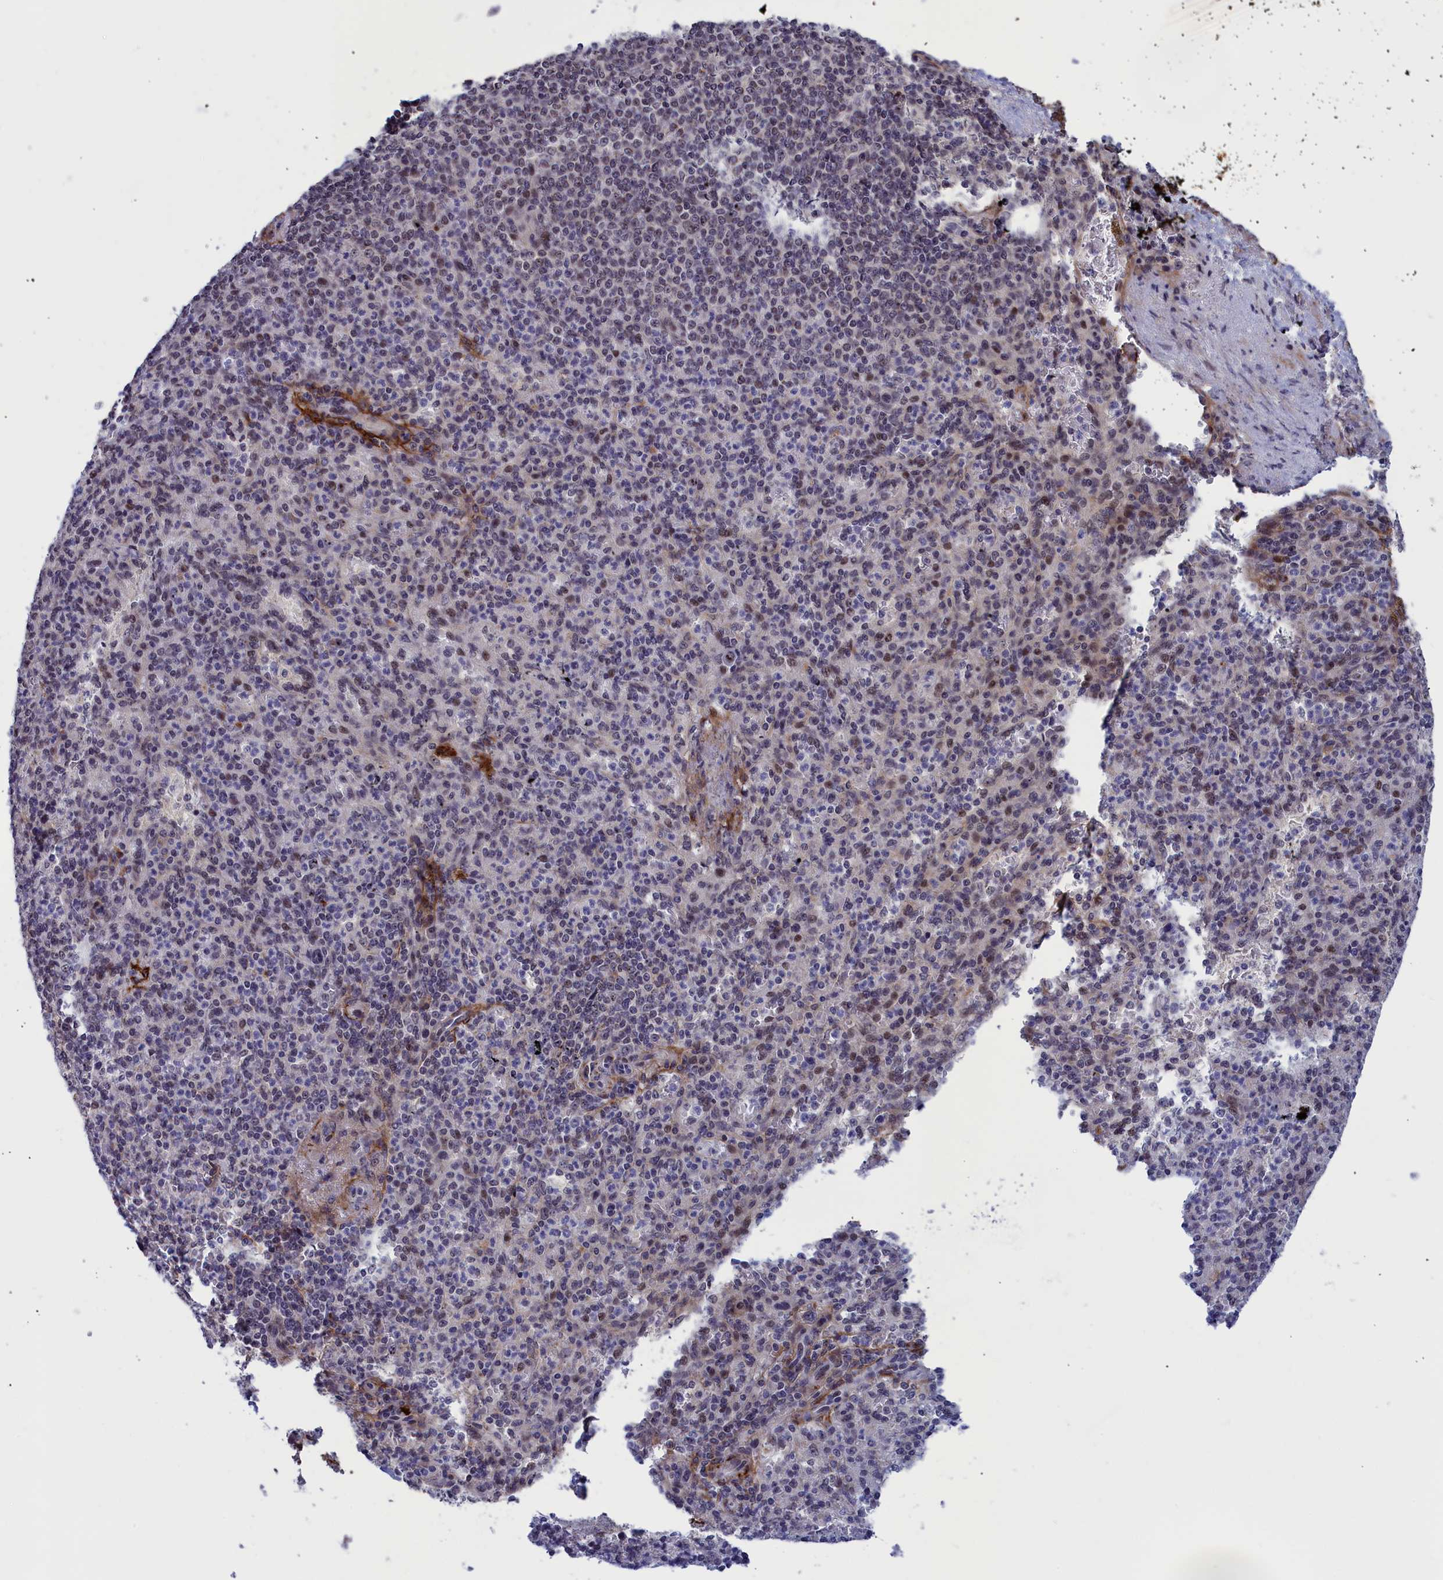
{"staining": {"intensity": "weak", "quantity": "<25%", "location": "nuclear"}, "tissue": "spleen", "cell_type": "Cells in red pulp", "image_type": "normal", "snomed": [{"axis": "morphology", "description": "Normal tissue, NOS"}, {"axis": "topography", "description": "Spleen"}], "caption": "Protein analysis of normal spleen exhibits no significant positivity in cells in red pulp. (Stains: DAB immunohistochemistry with hematoxylin counter stain, Microscopy: brightfield microscopy at high magnification).", "gene": "PPAN", "patient": {"sex": "female", "age": 74}}